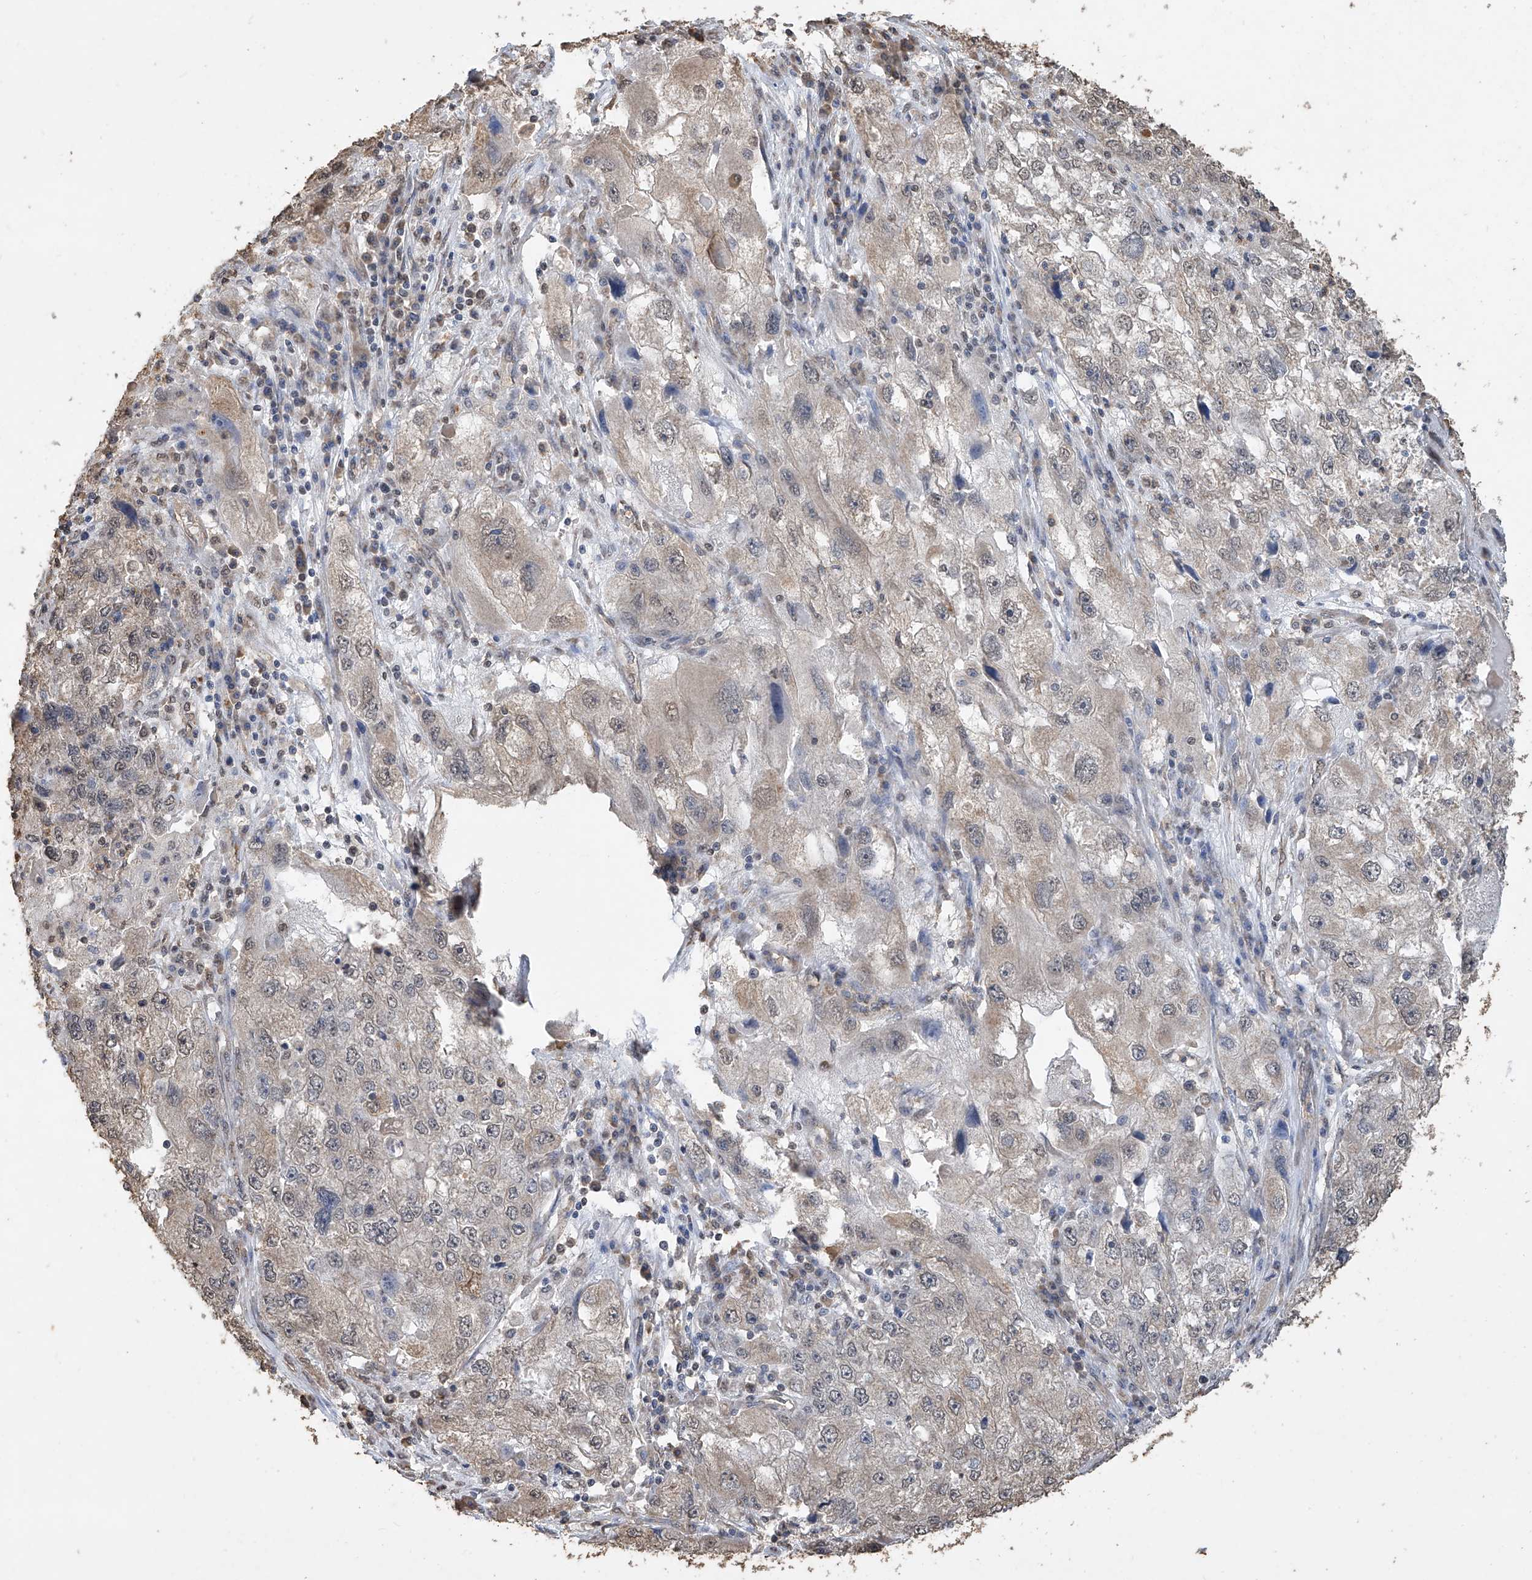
{"staining": {"intensity": "weak", "quantity": "<25%", "location": "cytoplasmic/membranous"}, "tissue": "endometrial cancer", "cell_type": "Tumor cells", "image_type": "cancer", "snomed": [{"axis": "morphology", "description": "Adenocarcinoma, NOS"}, {"axis": "topography", "description": "Endometrium"}], "caption": "Endometrial cancer (adenocarcinoma) stained for a protein using IHC exhibits no expression tumor cells.", "gene": "ELOVL1", "patient": {"sex": "female", "age": 49}}